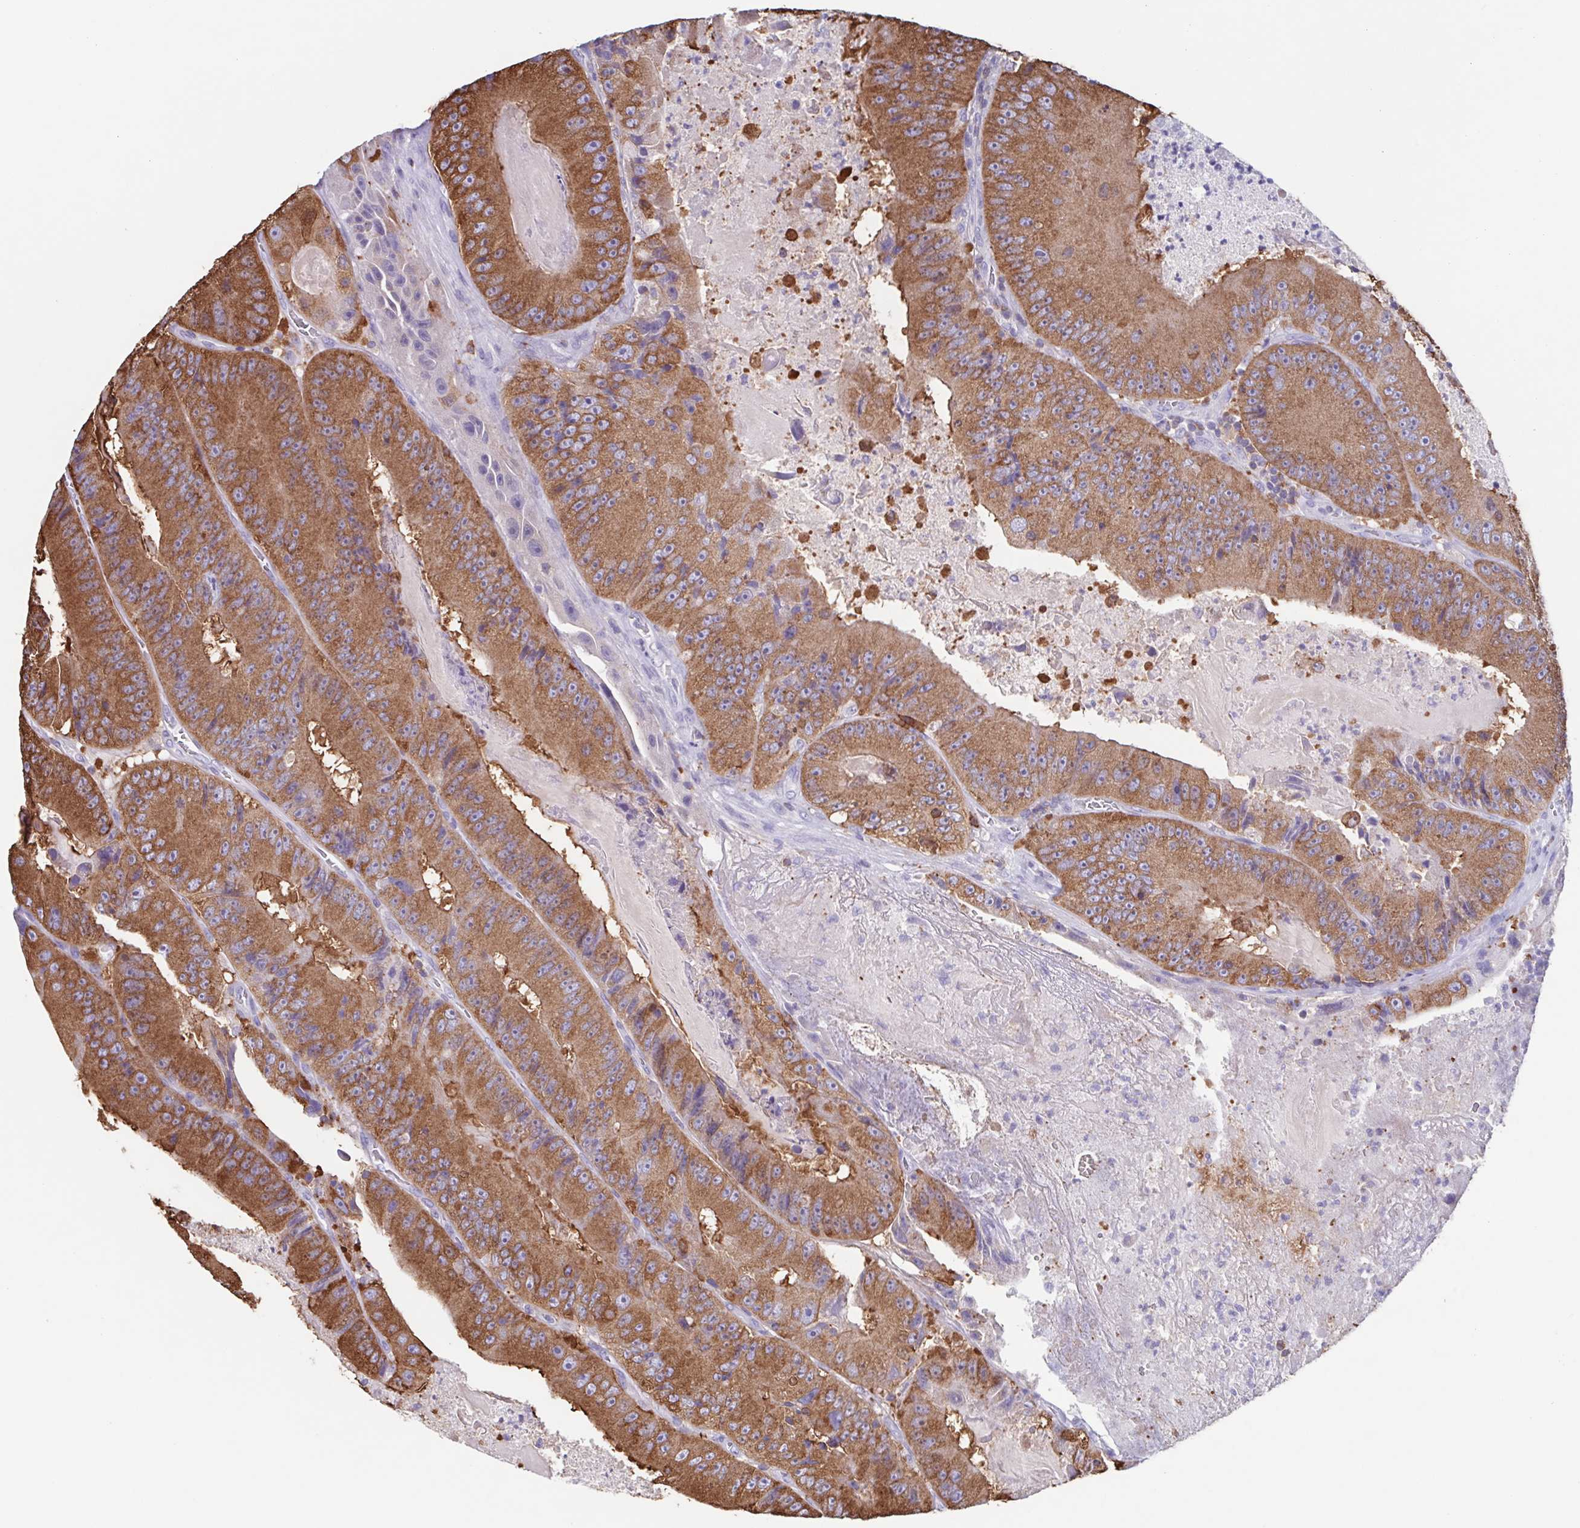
{"staining": {"intensity": "moderate", "quantity": ">75%", "location": "cytoplasmic/membranous"}, "tissue": "colorectal cancer", "cell_type": "Tumor cells", "image_type": "cancer", "snomed": [{"axis": "morphology", "description": "Adenocarcinoma, NOS"}, {"axis": "topography", "description": "Colon"}], "caption": "IHC staining of colorectal cancer (adenocarcinoma), which exhibits medium levels of moderate cytoplasmic/membranous expression in about >75% of tumor cells indicating moderate cytoplasmic/membranous protein staining. The staining was performed using DAB (3,3'-diaminobenzidine) (brown) for protein detection and nuclei were counterstained in hematoxylin (blue).", "gene": "TPD52", "patient": {"sex": "female", "age": 86}}